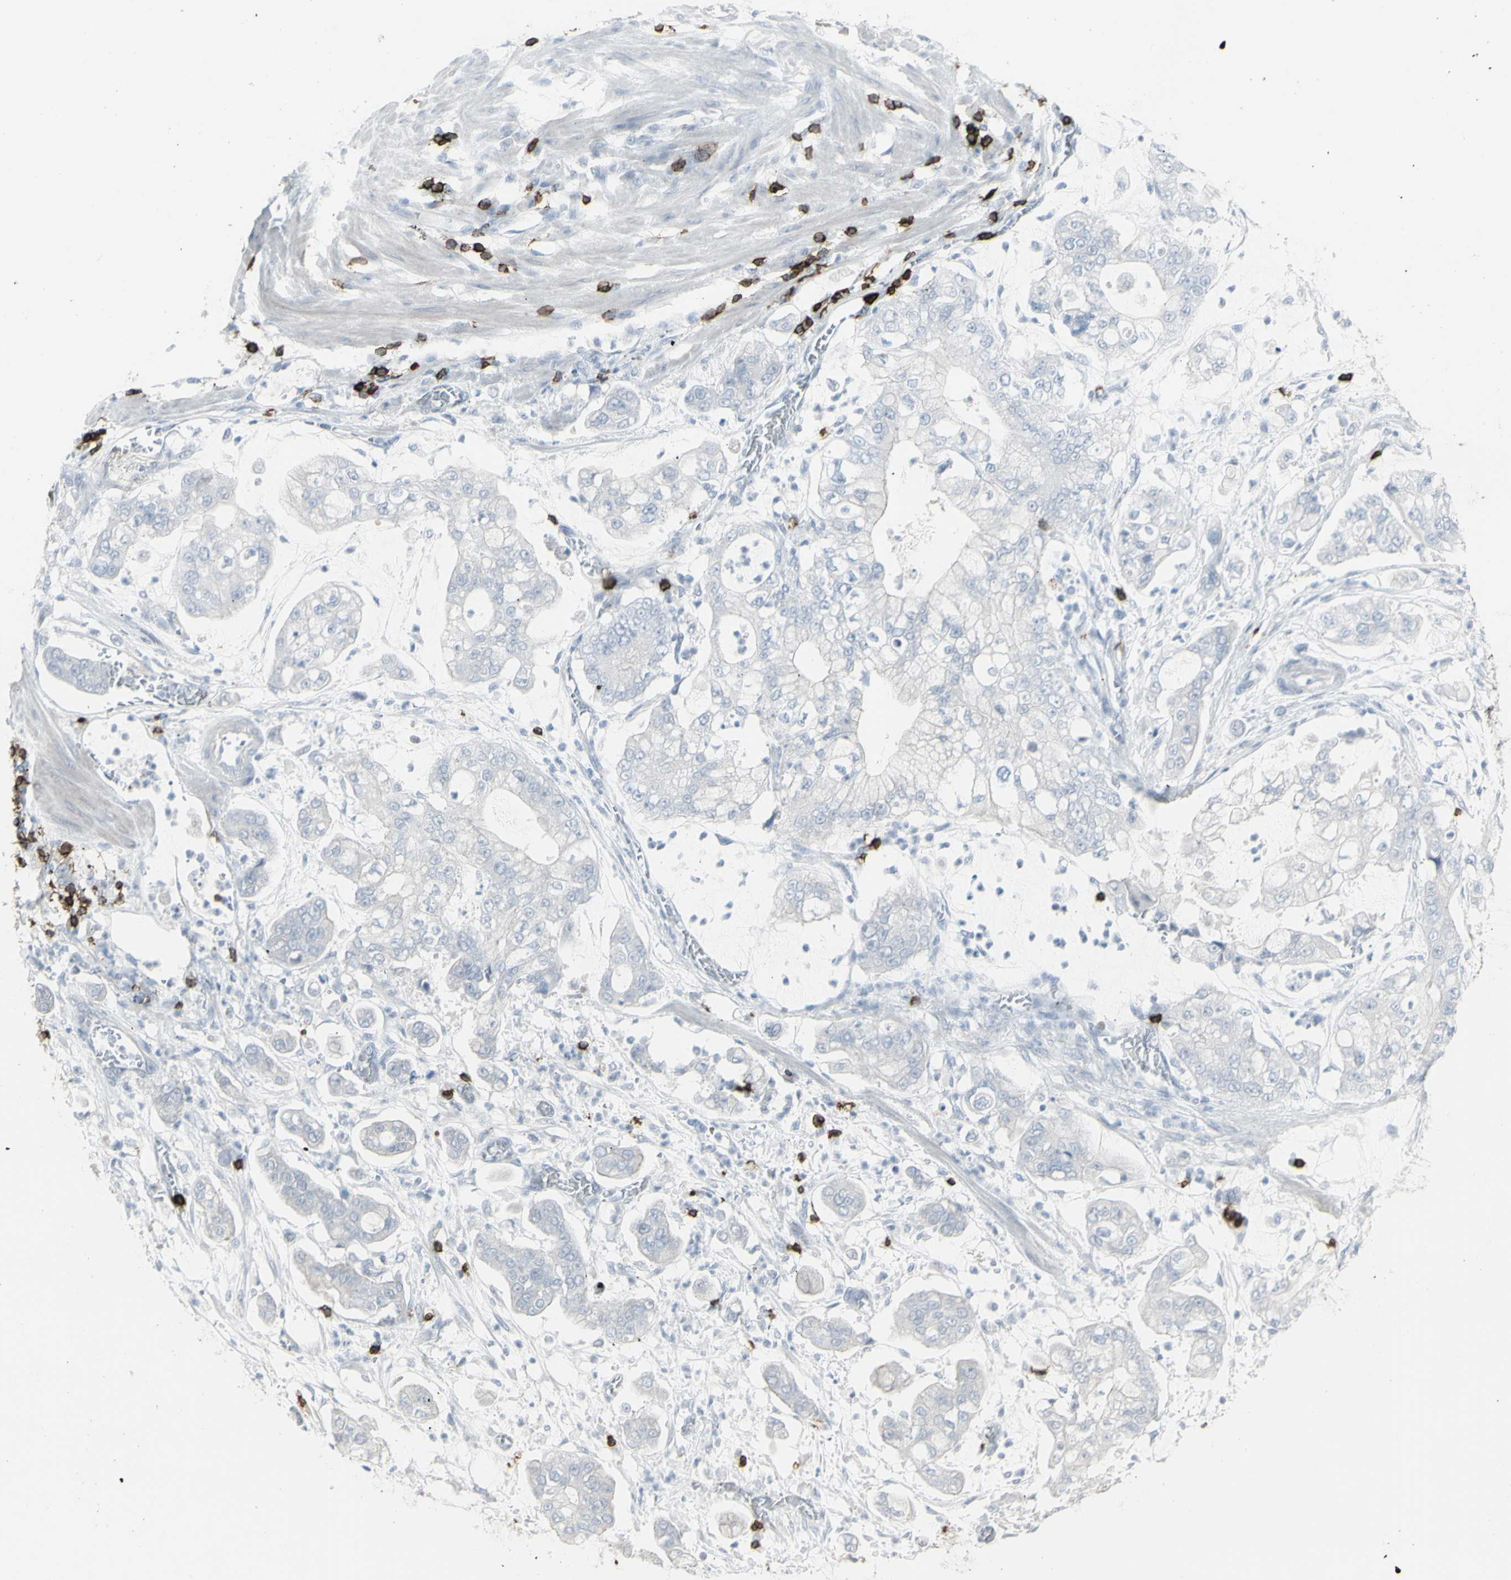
{"staining": {"intensity": "negative", "quantity": "none", "location": "none"}, "tissue": "stomach cancer", "cell_type": "Tumor cells", "image_type": "cancer", "snomed": [{"axis": "morphology", "description": "Adenocarcinoma, NOS"}, {"axis": "topography", "description": "Stomach"}], "caption": "Immunohistochemical staining of human stomach cancer reveals no significant positivity in tumor cells.", "gene": "CD247", "patient": {"sex": "male", "age": 76}}